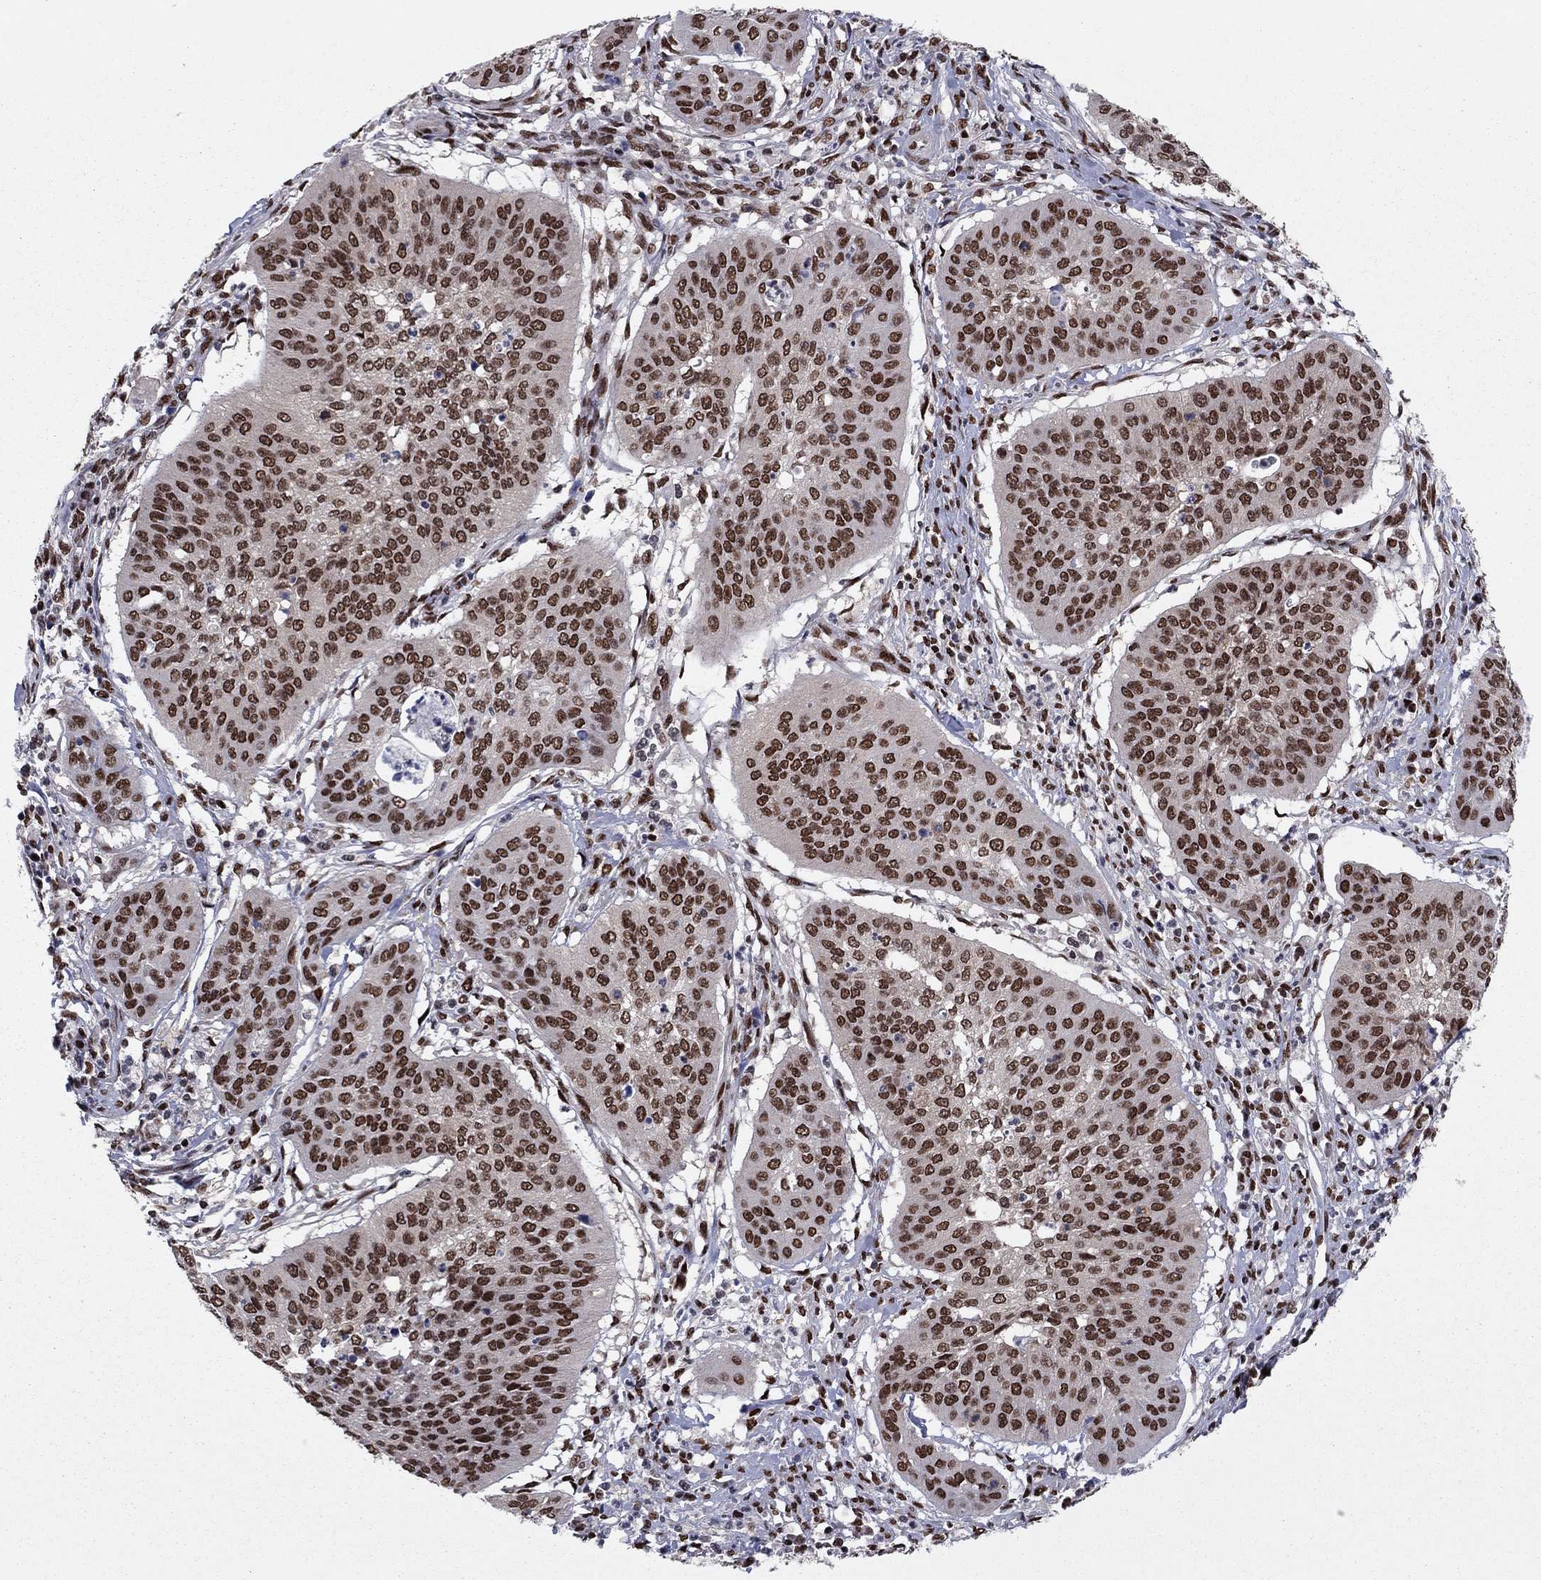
{"staining": {"intensity": "strong", "quantity": ">75%", "location": "nuclear"}, "tissue": "cervical cancer", "cell_type": "Tumor cells", "image_type": "cancer", "snomed": [{"axis": "morphology", "description": "Normal tissue, NOS"}, {"axis": "morphology", "description": "Squamous cell carcinoma, NOS"}, {"axis": "topography", "description": "Cervix"}], "caption": "Protein expression analysis of human cervical cancer (squamous cell carcinoma) reveals strong nuclear staining in about >75% of tumor cells.", "gene": "USP54", "patient": {"sex": "female", "age": 39}}